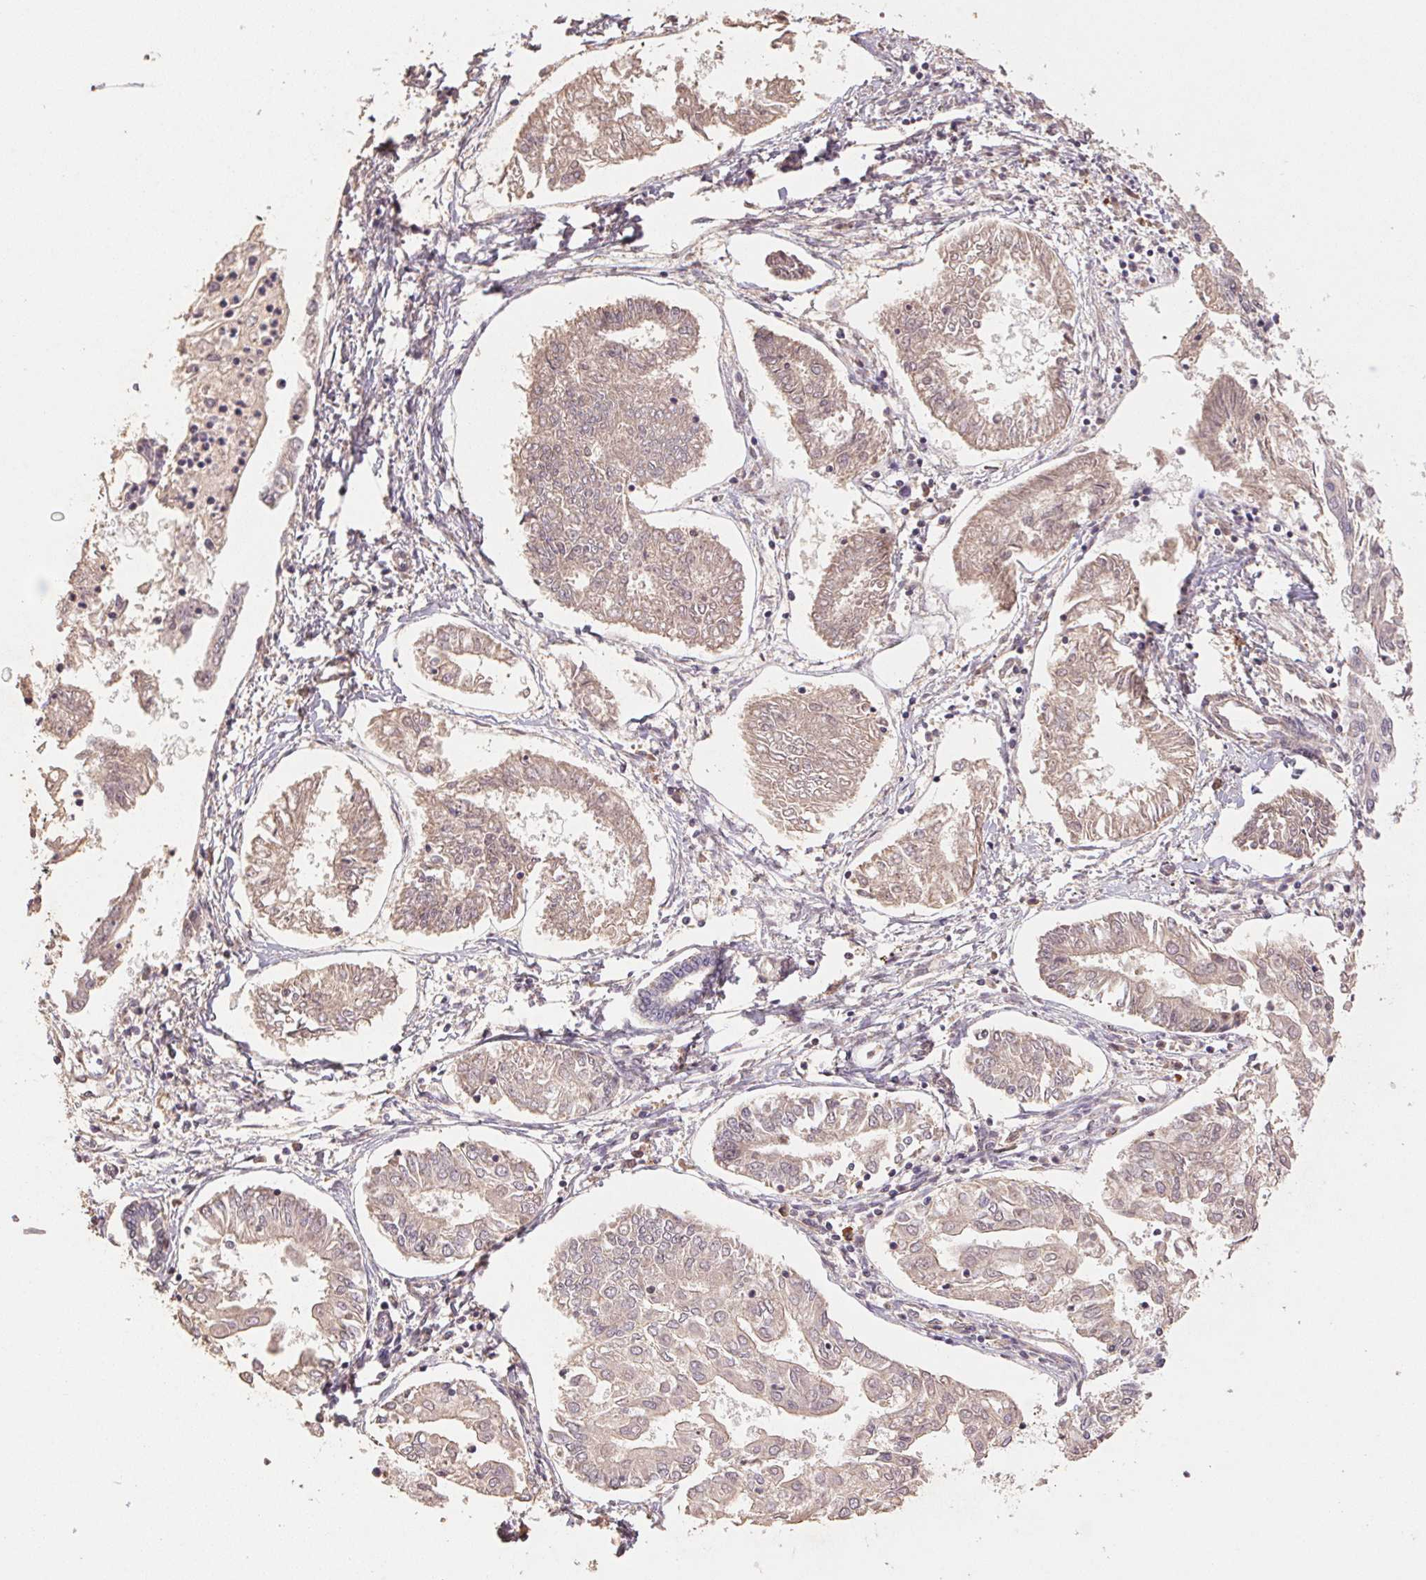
{"staining": {"intensity": "weak", "quantity": "<25%", "location": "cytoplasmic/membranous"}, "tissue": "endometrial cancer", "cell_type": "Tumor cells", "image_type": "cancer", "snomed": [{"axis": "morphology", "description": "Adenocarcinoma, NOS"}, {"axis": "topography", "description": "Endometrium"}], "caption": "Tumor cells show no significant protein staining in endometrial cancer.", "gene": "CENPF", "patient": {"sex": "female", "age": 68}}